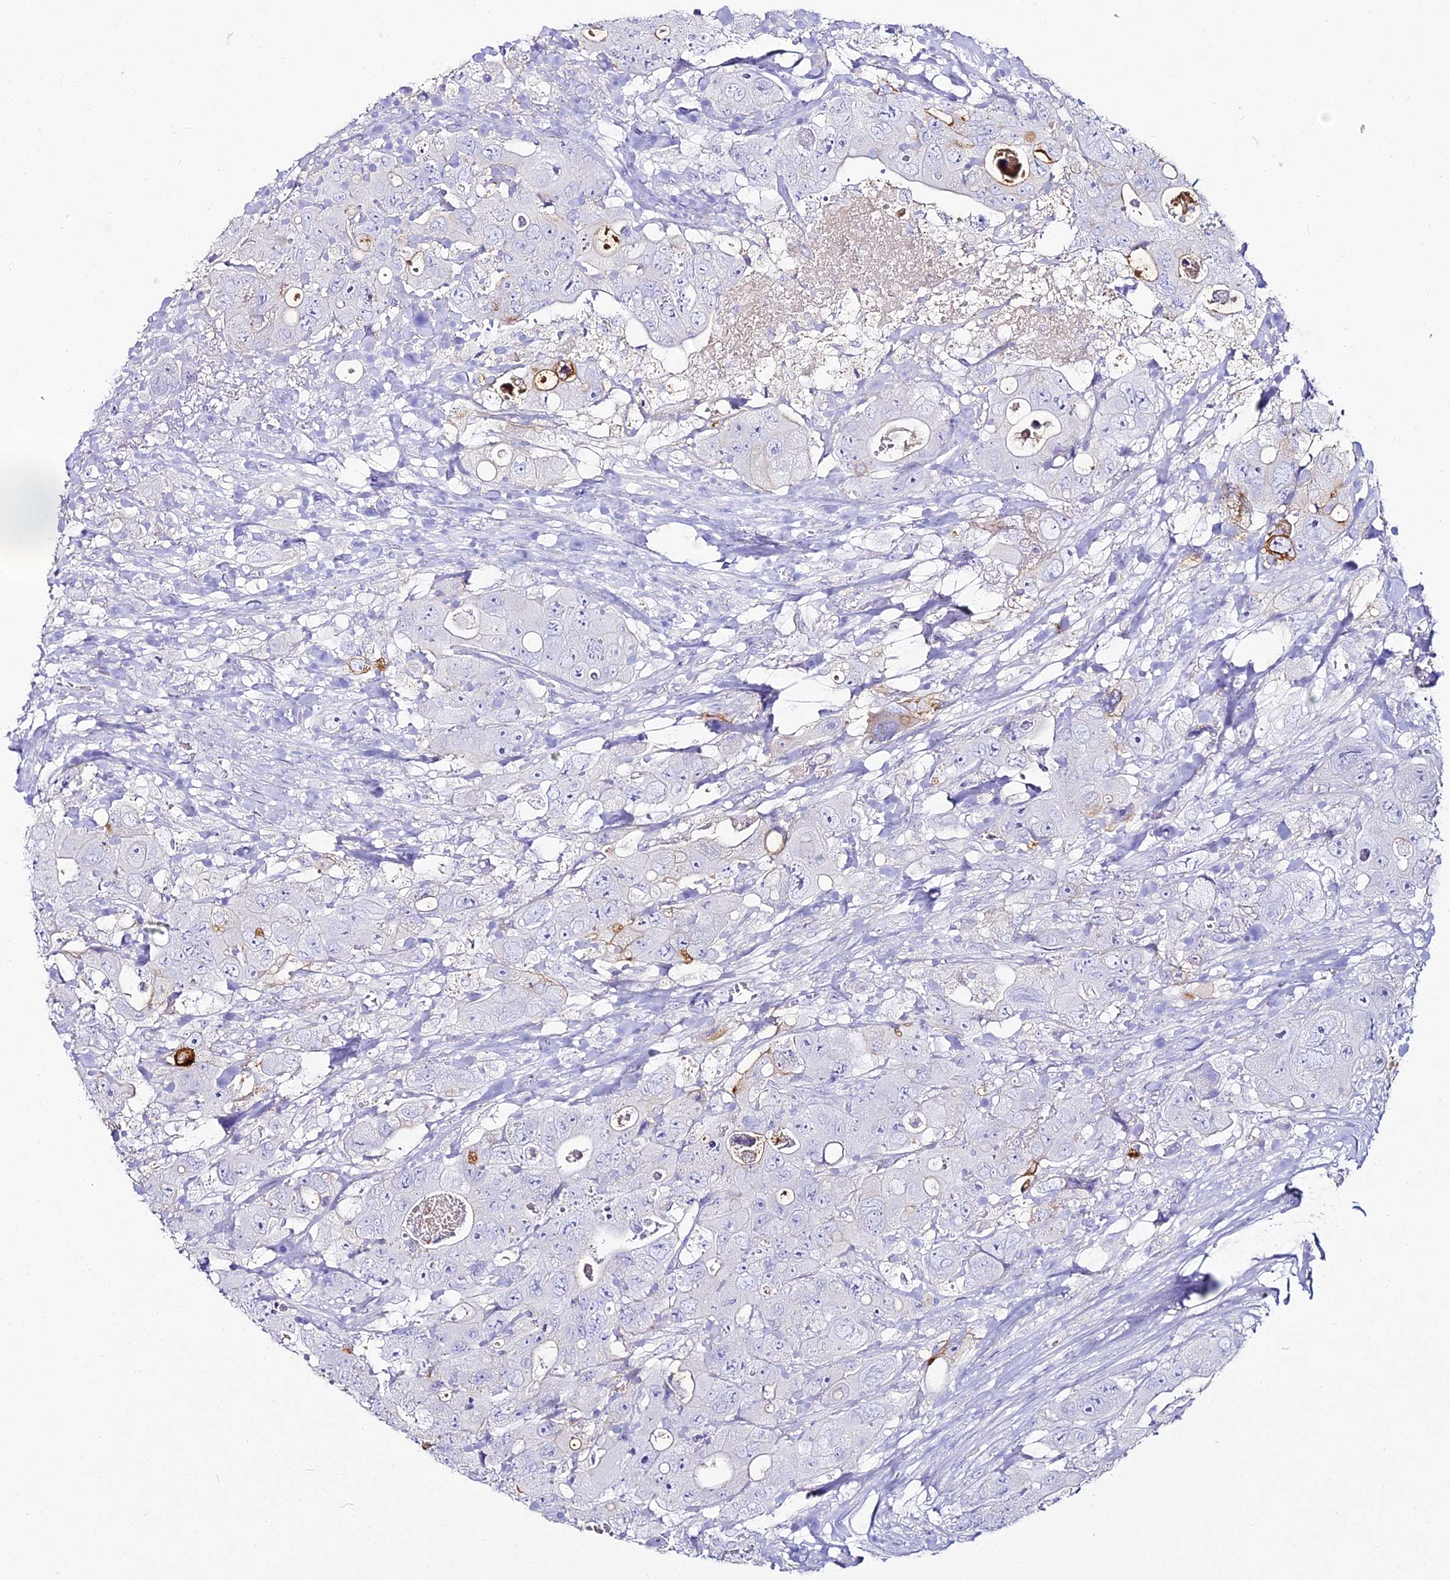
{"staining": {"intensity": "moderate", "quantity": "<25%", "location": "cytoplasmic/membranous"}, "tissue": "colorectal cancer", "cell_type": "Tumor cells", "image_type": "cancer", "snomed": [{"axis": "morphology", "description": "Adenocarcinoma, NOS"}, {"axis": "topography", "description": "Colon"}], "caption": "A photomicrograph of human colorectal cancer (adenocarcinoma) stained for a protein exhibits moderate cytoplasmic/membranous brown staining in tumor cells.", "gene": "ALPG", "patient": {"sex": "female", "age": 46}}